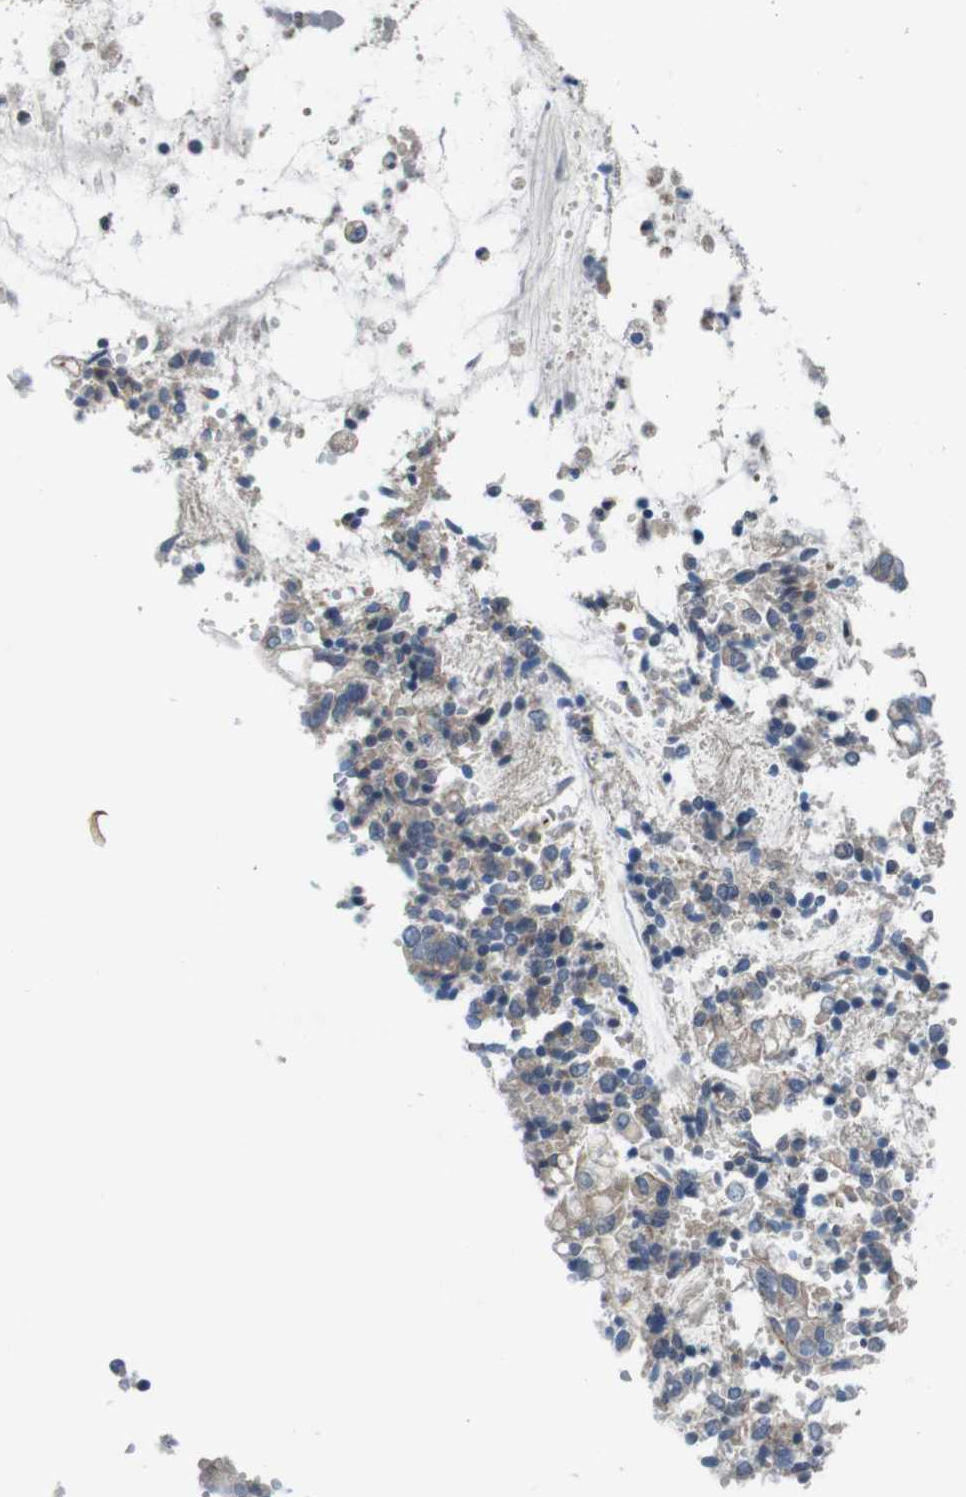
{"staining": {"intensity": "weak", "quantity": ">75%", "location": "cytoplasmic/membranous,nuclear"}, "tissue": "cervical cancer", "cell_type": "Tumor cells", "image_type": "cancer", "snomed": [{"axis": "morphology", "description": "Adenocarcinoma, NOS"}, {"axis": "topography", "description": "Cervix"}], "caption": "Immunohistochemistry (IHC) histopathology image of human cervical cancer (adenocarcinoma) stained for a protein (brown), which shows low levels of weak cytoplasmic/membranous and nuclear positivity in approximately >75% of tumor cells.", "gene": "SKI", "patient": {"sex": "female", "age": 44}}